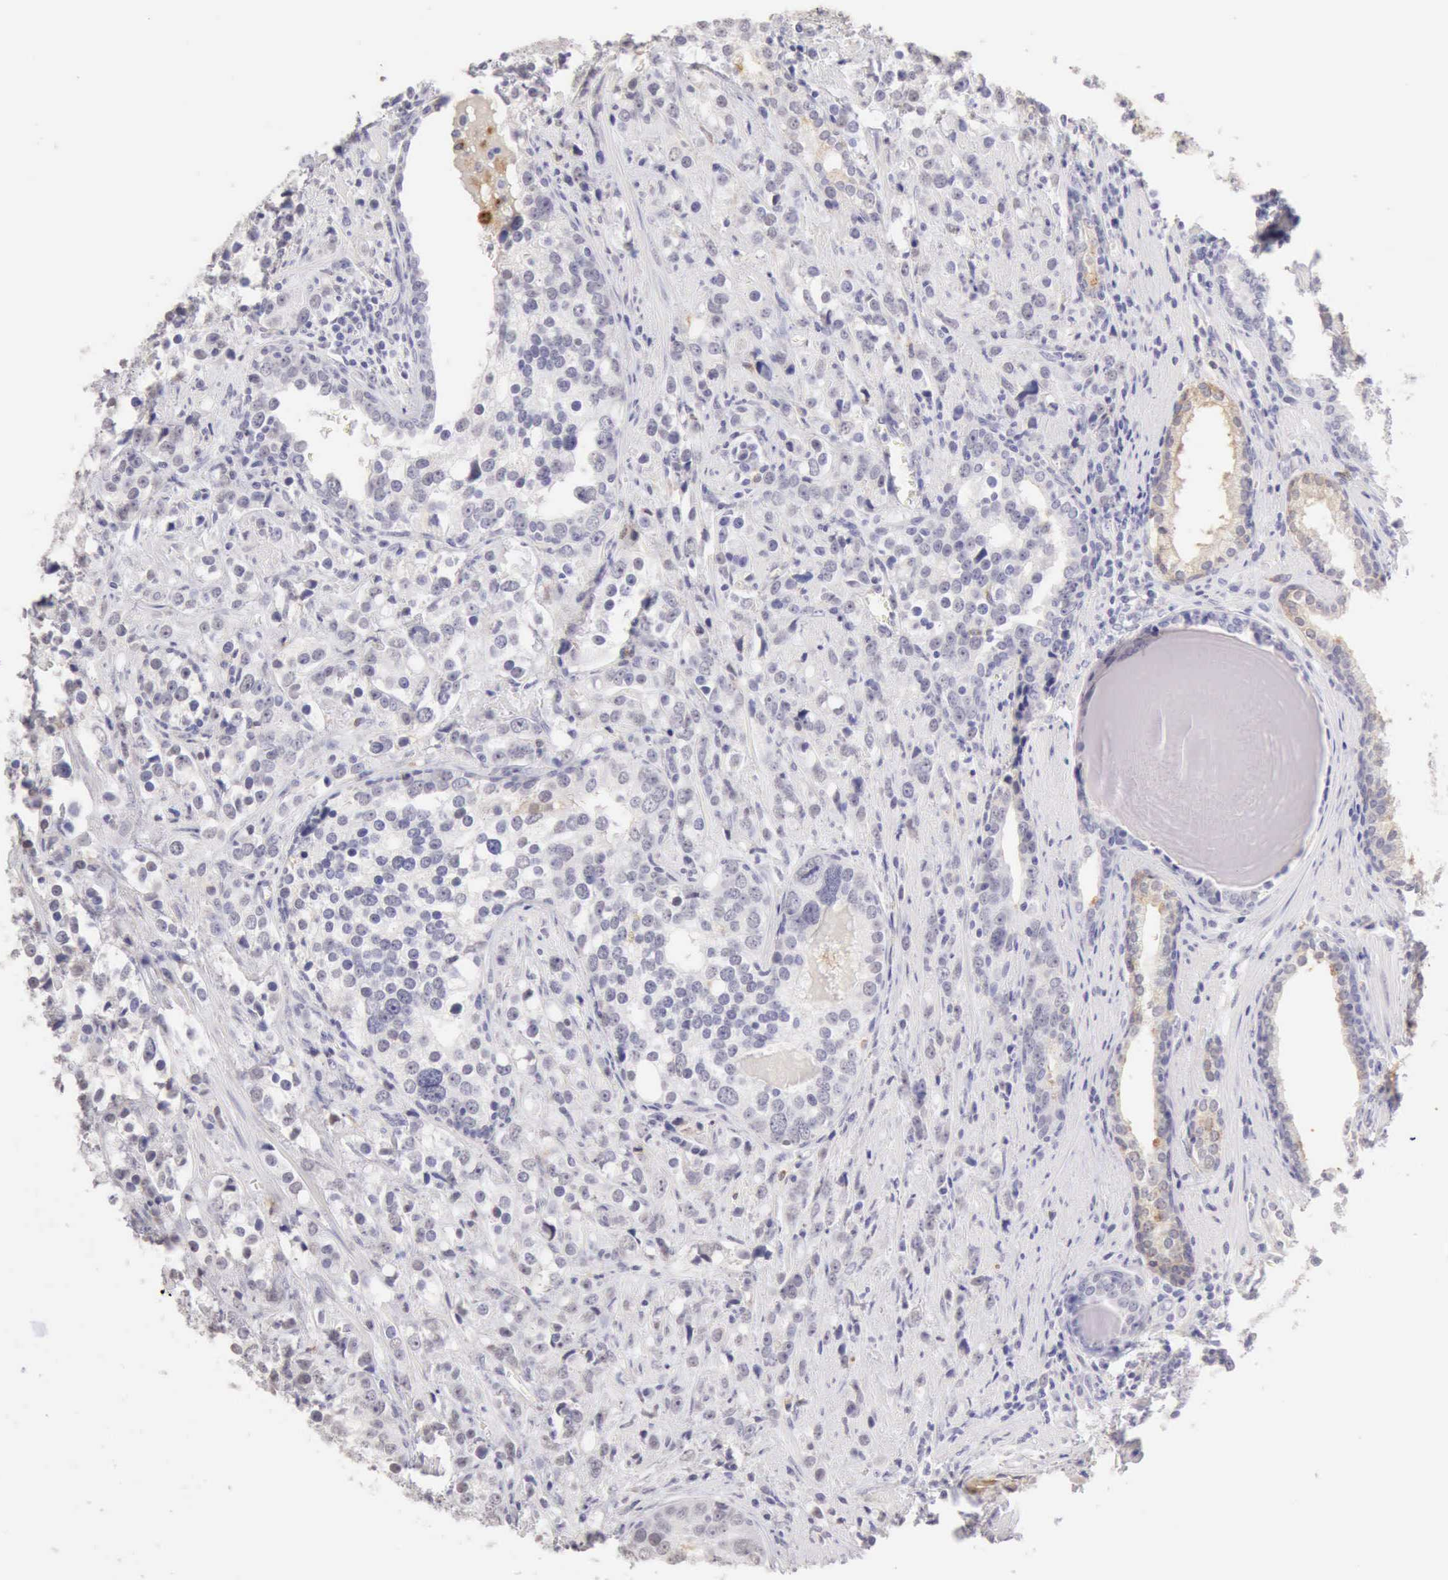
{"staining": {"intensity": "weak", "quantity": "<25%", "location": "cytoplasmic/membranous"}, "tissue": "prostate cancer", "cell_type": "Tumor cells", "image_type": "cancer", "snomed": [{"axis": "morphology", "description": "Adenocarcinoma, High grade"}, {"axis": "topography", "description": "Prostate"}], "caption": "This is a micrograph of immunohistochemistry (IHC) staining of high-grade adenocarcinoma (prostate), which shows no positivity in tumor cells.", "gene": "RNASE1", "patient": {"sex": "male", "age": 71}}